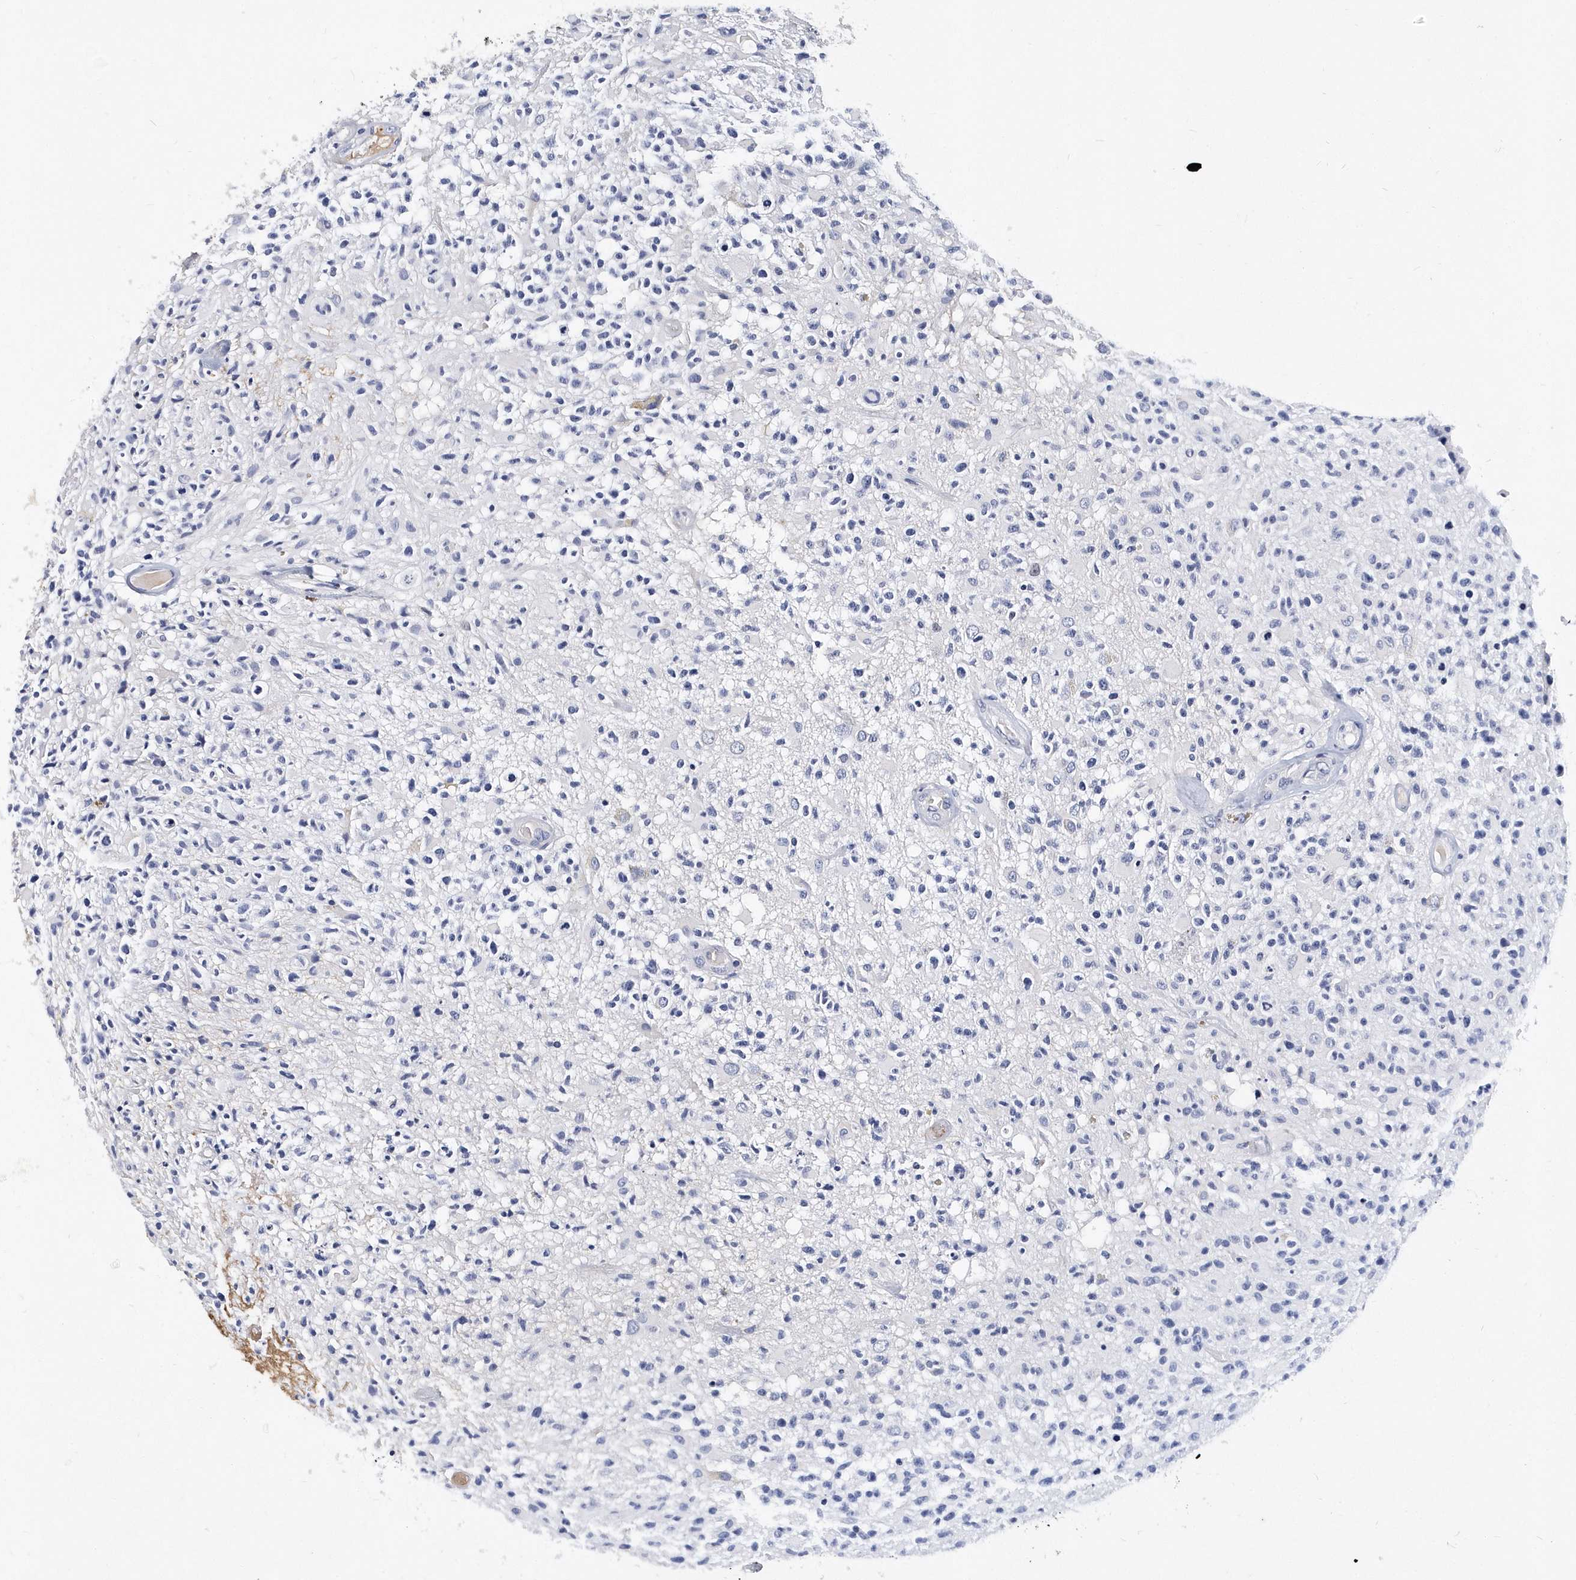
{"staining": {"intensity": "negative", "quantity": "none", "location": "none"}, "tissue": "glioma", "cell_type": "Tumor cells", "image_type": "cancer", "snomed": [{"axis": "morphology", "description": "Glioma, malignant, High grade"}, {"axis": "morphology", "description": "Glioblastoma, NOS"}, {"axis": "topography", "description": "Brain"}], "caption": "Photomicrograph shows no protein positivity in tumor cells of glioma tissue.", "gene": "ITGA2B", "patient": {"sex": "male", "age": 60}}